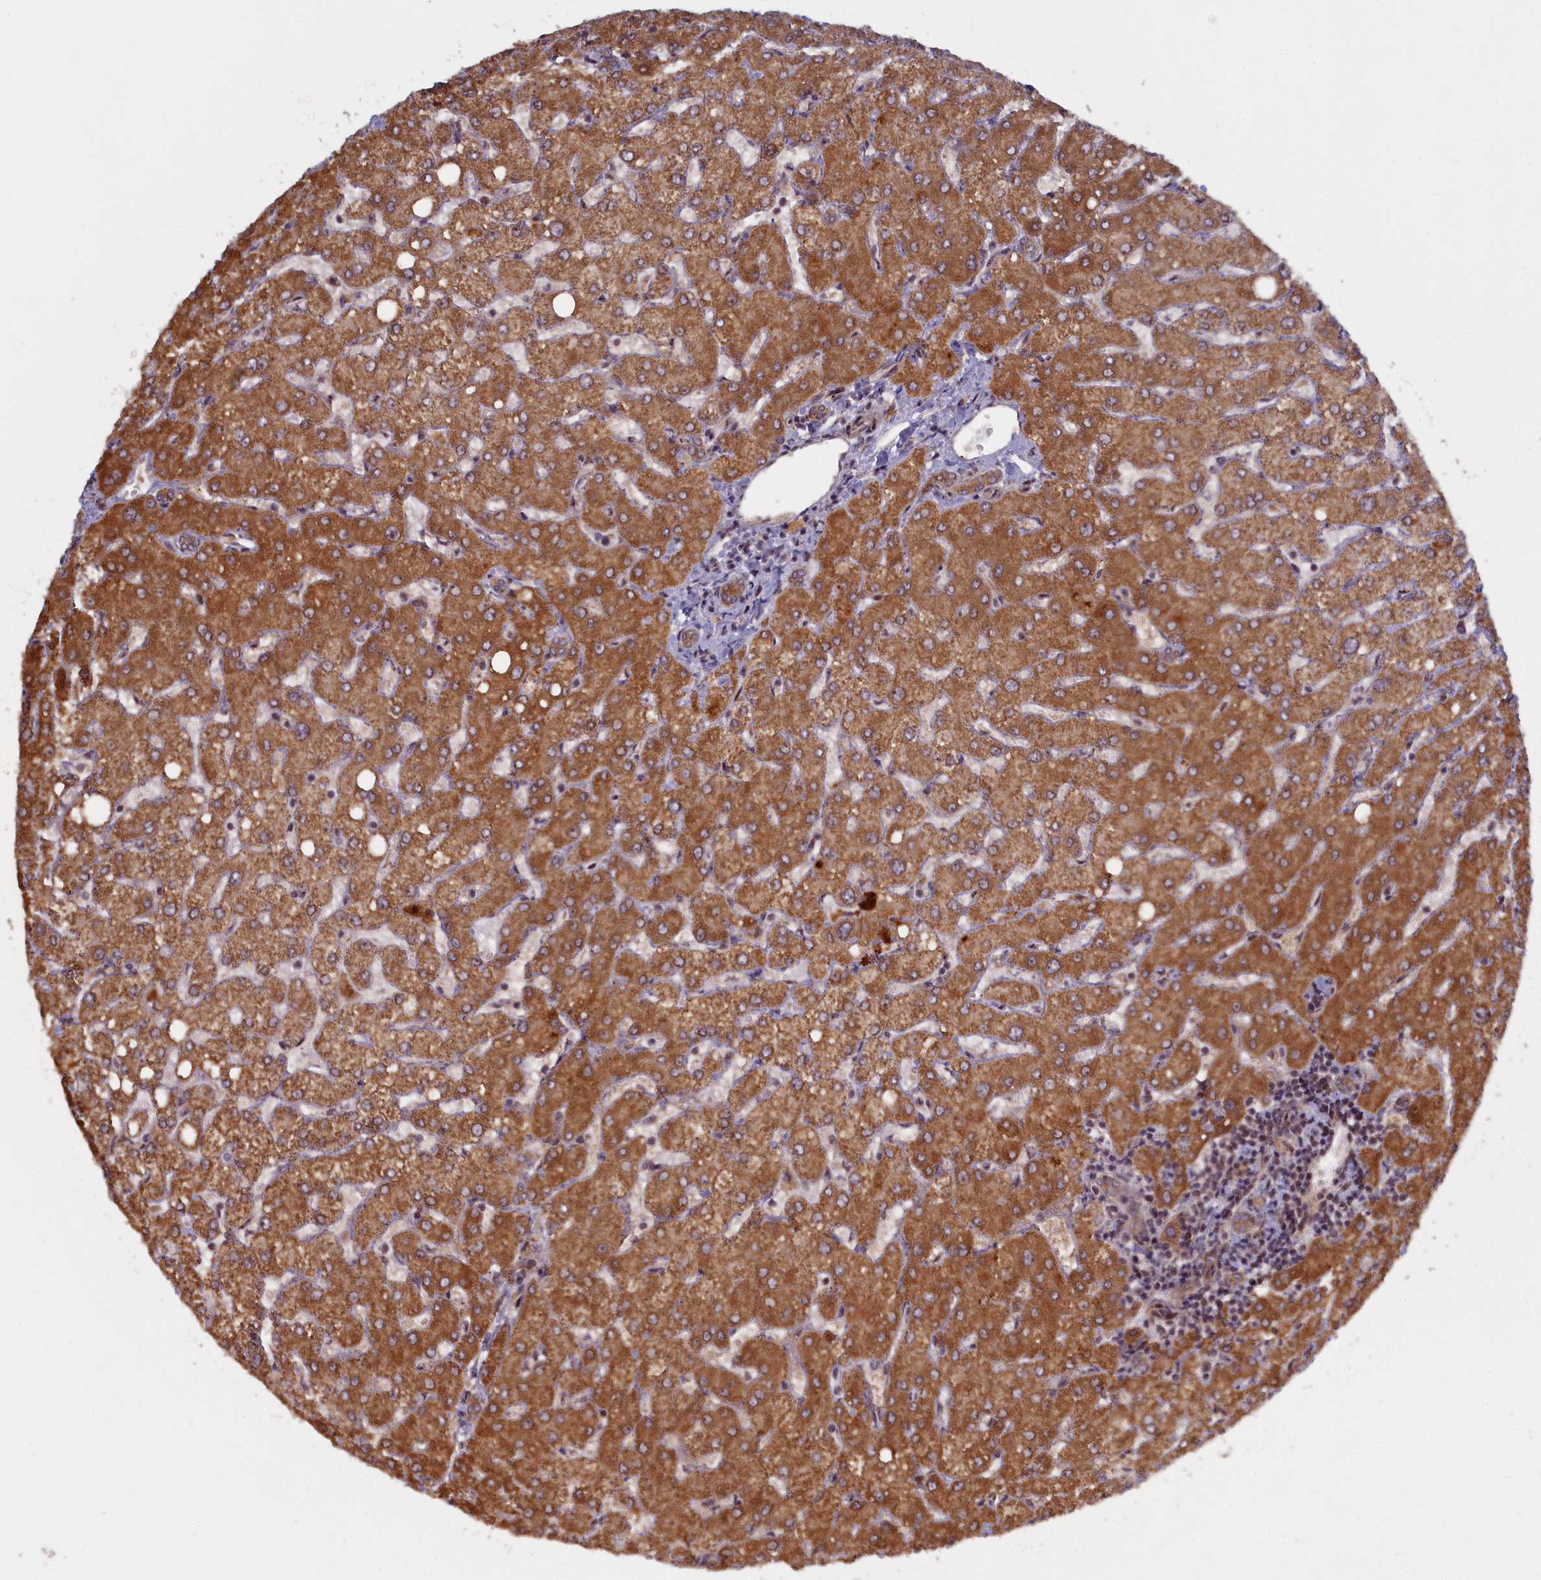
{"staining": {"intensity": "moderate", "quantity": ">75%", "location": "cytoplasmic/membranous"}, "tissue": "liver", "cell_type": "Cholangiocytes", "image_type": "normal", "snomed": [{"axis": "morphology", "description": "Normal tissue, NOS"}, {"axis": "topography", "description": "Liver"}], "caption": "DAB immunohistochemical staining of benign liver reveals moderate cytoplasmic/membranous protein staining in about >75% of cholangiocytes. The staining was performed using DAB (3,3'-diaminobenzidine) to visualize the protein expression in brown, while the nuclei were stained in blue with hematoxylin (Magnification: 20x).", "gene": "PLA2G10", "patient": {"sex": "female", "age": 54}}